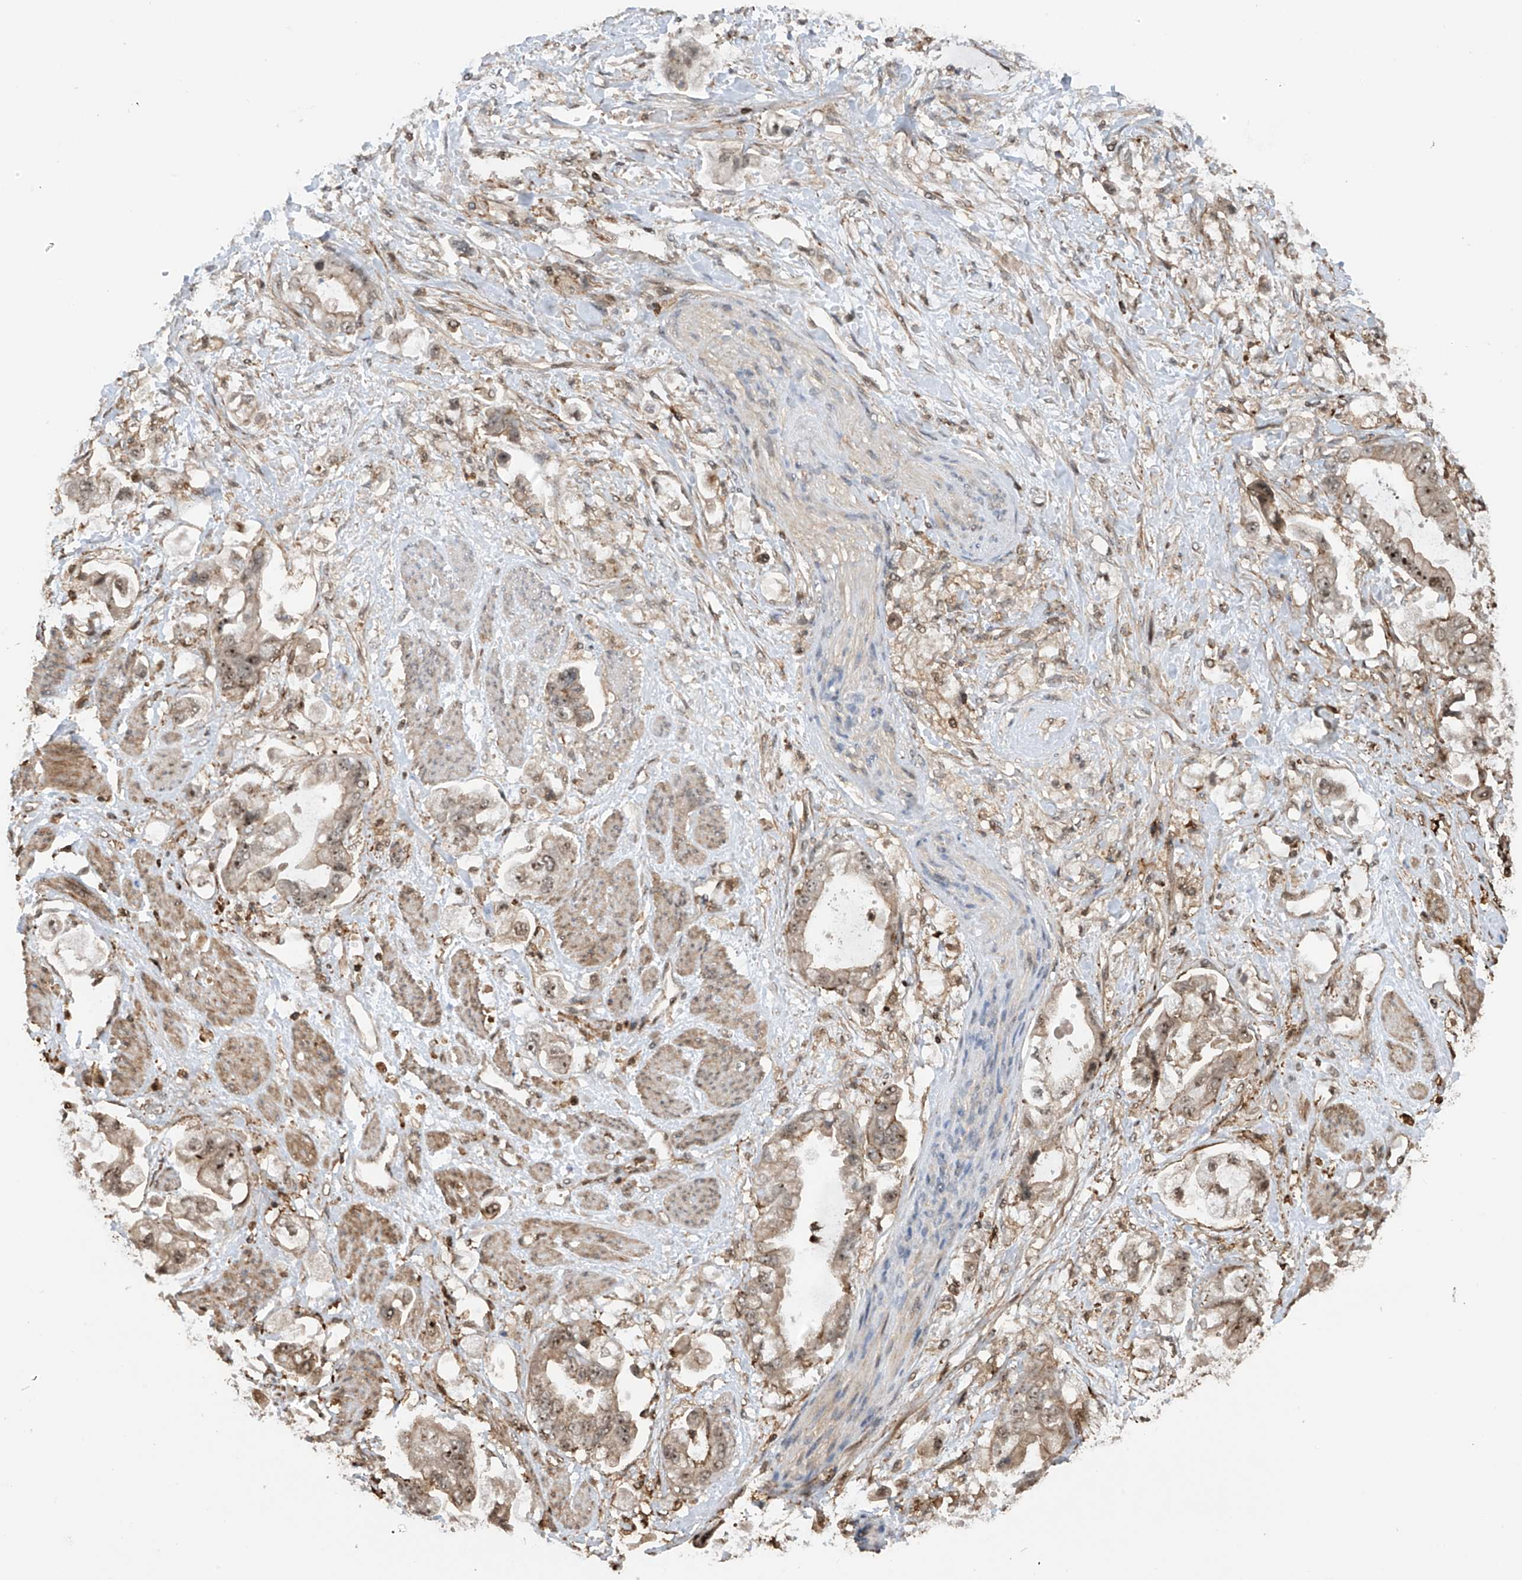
{"staining": {"intensity": "moderate", "quantity": ">75%", "location": "cytoplasmic/membranous,nuclear"}, "tissue": "stomach cancer", "cell_type": "Tumor cells", "image_type": "cancer", "snomed": [{"axis": "morphology", "description": "Adenocarcinoma, NOS"}, {"axis": "topography", "description": "Stomach"}], "caption": "Protein staining shows moderate cytoplasmic/membranous and nuclear positivity in about >75% of tumor cells in stomach cancer.", "gene": "REPIN1", "patient": {"sex": "male", "age": 62}}